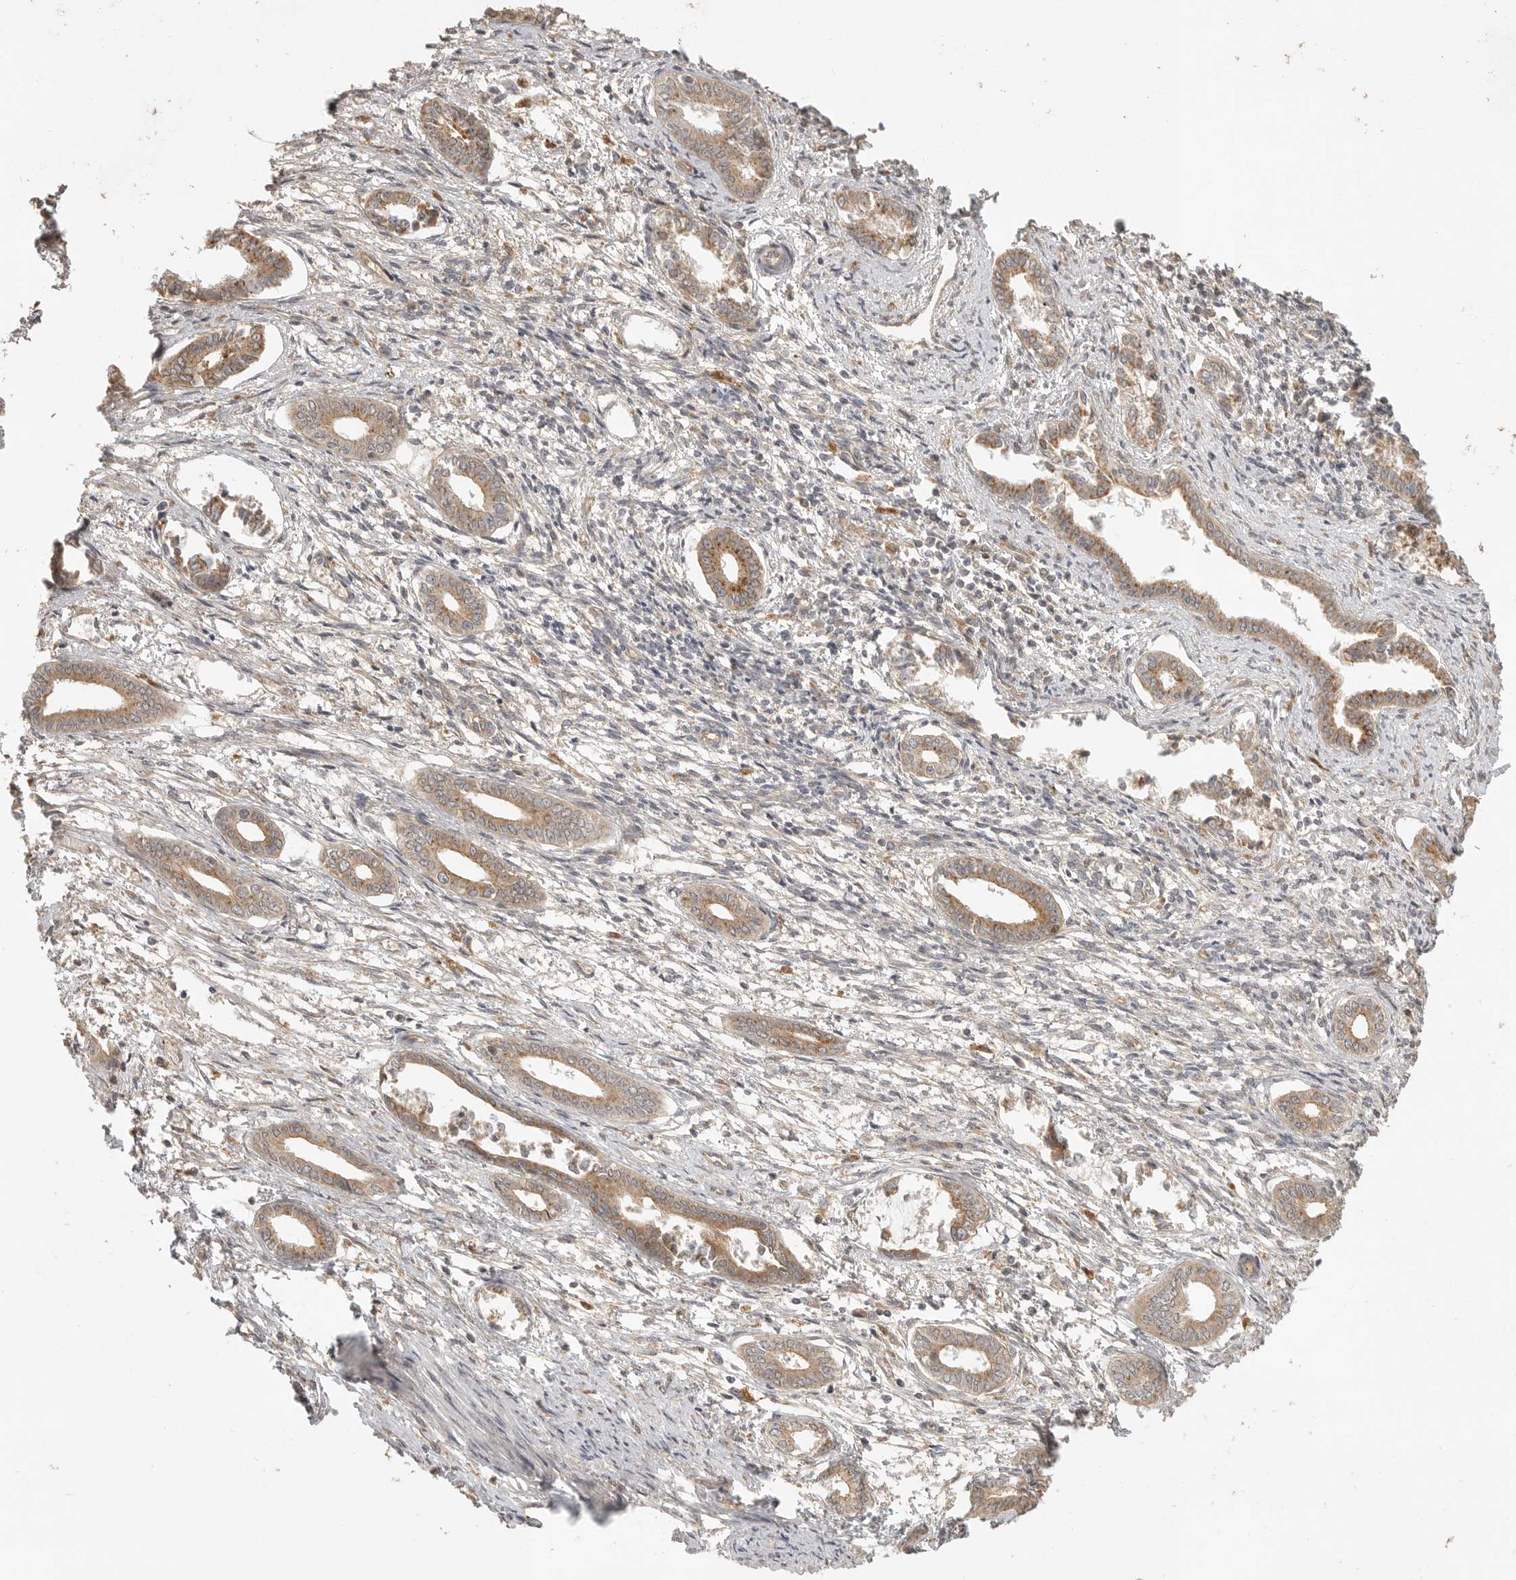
{"staining": {"intensity": "moderate", "quantity": "25%-75%", "location": "cytoplasmic/membranous"}, "tissue": "endometrium", "cell_type": "Cells in endometrial stroma", "image_type": "normal", "snomed": [{"axis": "morphology", "description": "Normal tissue, NOS"}, {"axis": "topography", "description": "Endometrium"}], "caption": "Immunohistochemical staining of unremarkable endometrium exhibits 25%-75% levels of moderate cytoplasmic/membranous protein expression in approximately 25%-75% of cells in endometrial stroma.", "gene": "ZNF232", "patient": {"sex": "female", "age": 56}}